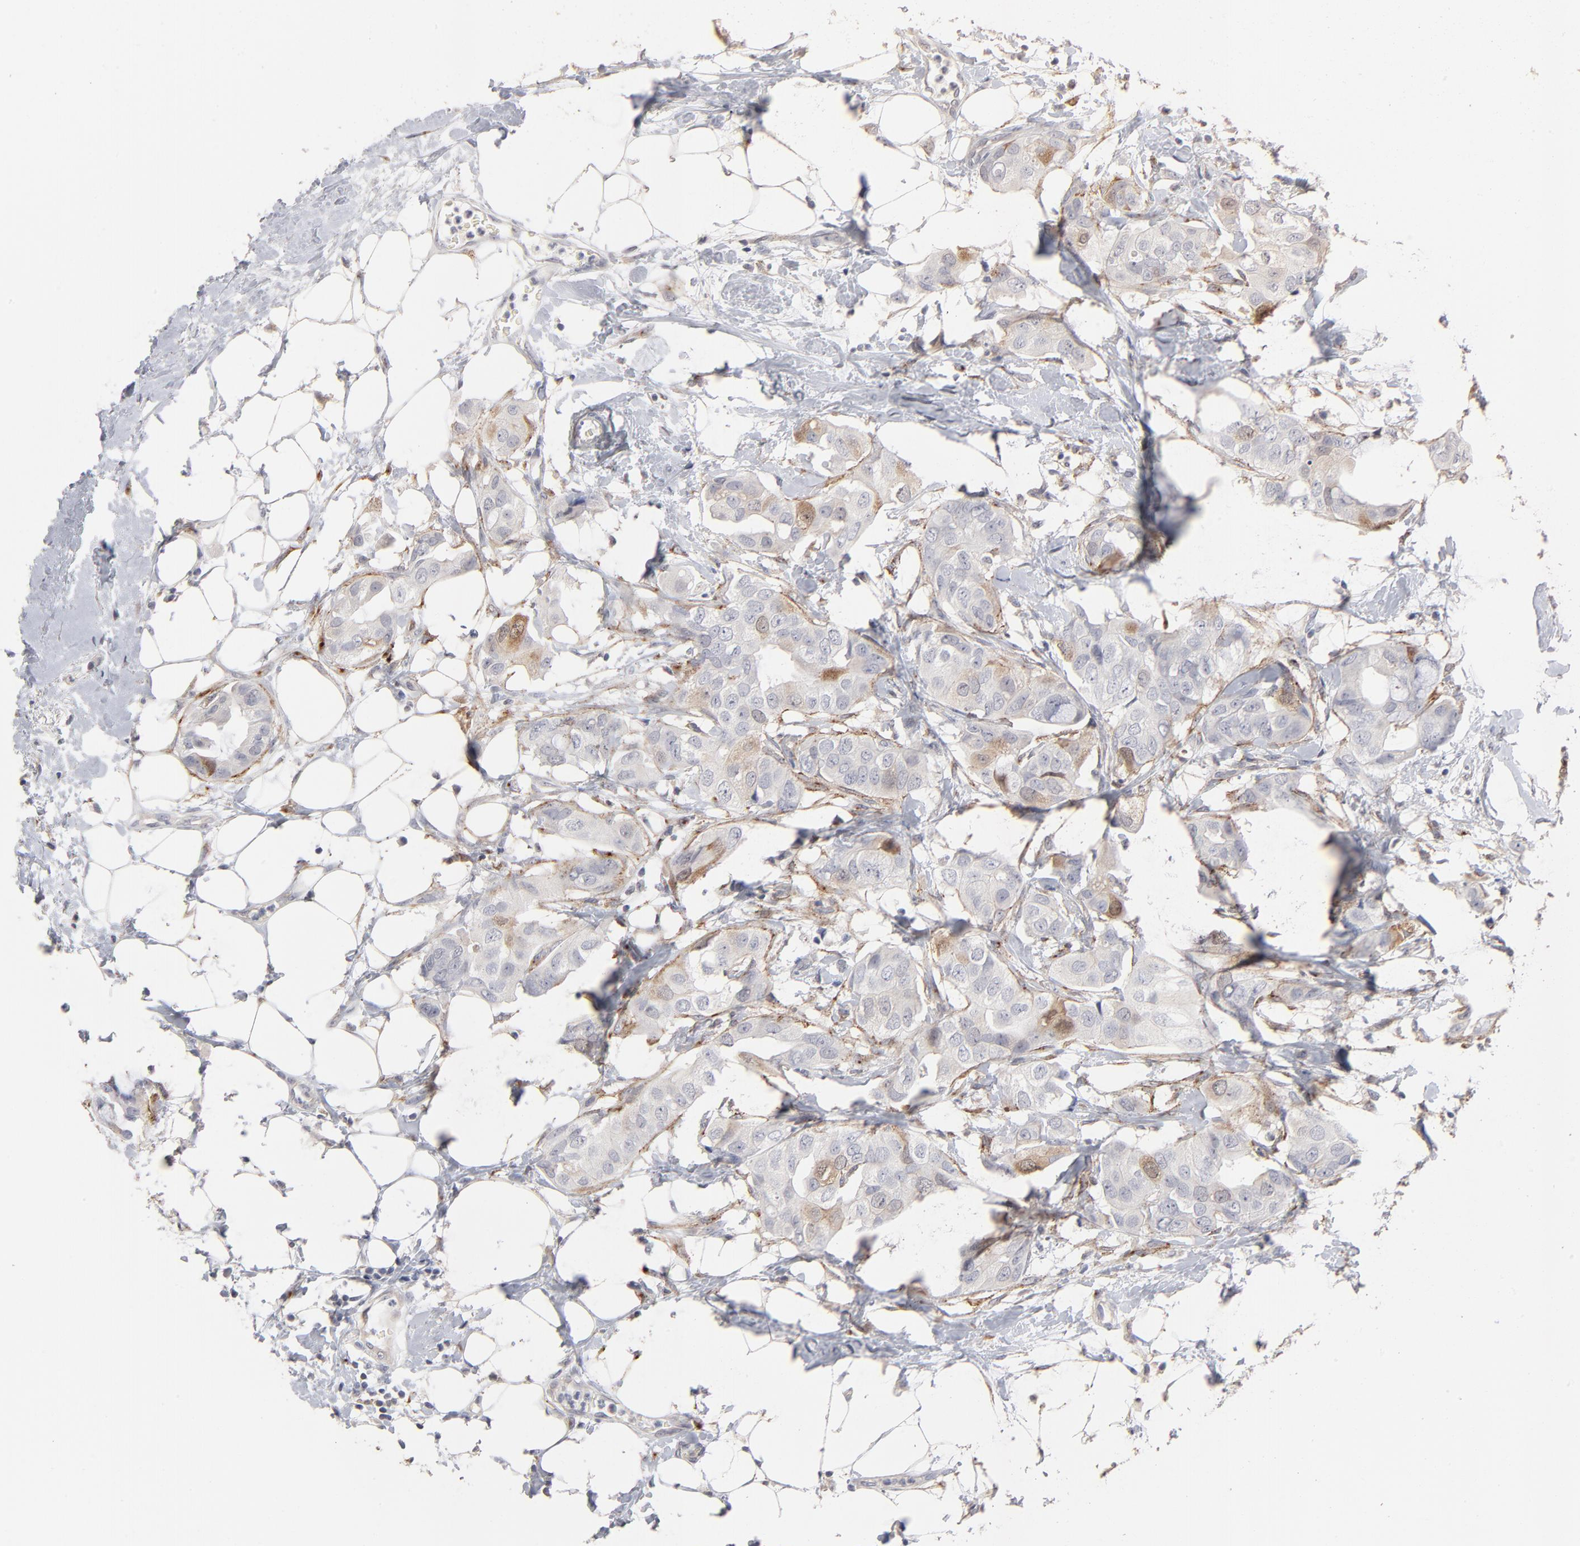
{"staining": {"intensity": "moderate", "quantity": "<25%", "location": "cytoplasmic/membranous"}, "tissue": "breast cancer", "cell_type": "Tumor cells", "image_type": "cancer", "snomed": [{"axis": "morphology", "description": "Duct carcinoma"}, {"axis": "topography", "description": "Breast"}], "caption": "A high-resolution histopathology image shows immunohistochemistry staining of invasive ductal carcinoma (breast), which shows moderate cytoplasmic/membranous positivity in approximately <25% of tumor cells.", "gene": "AURKA", "patient": {"sex": "female", "age": 40}}